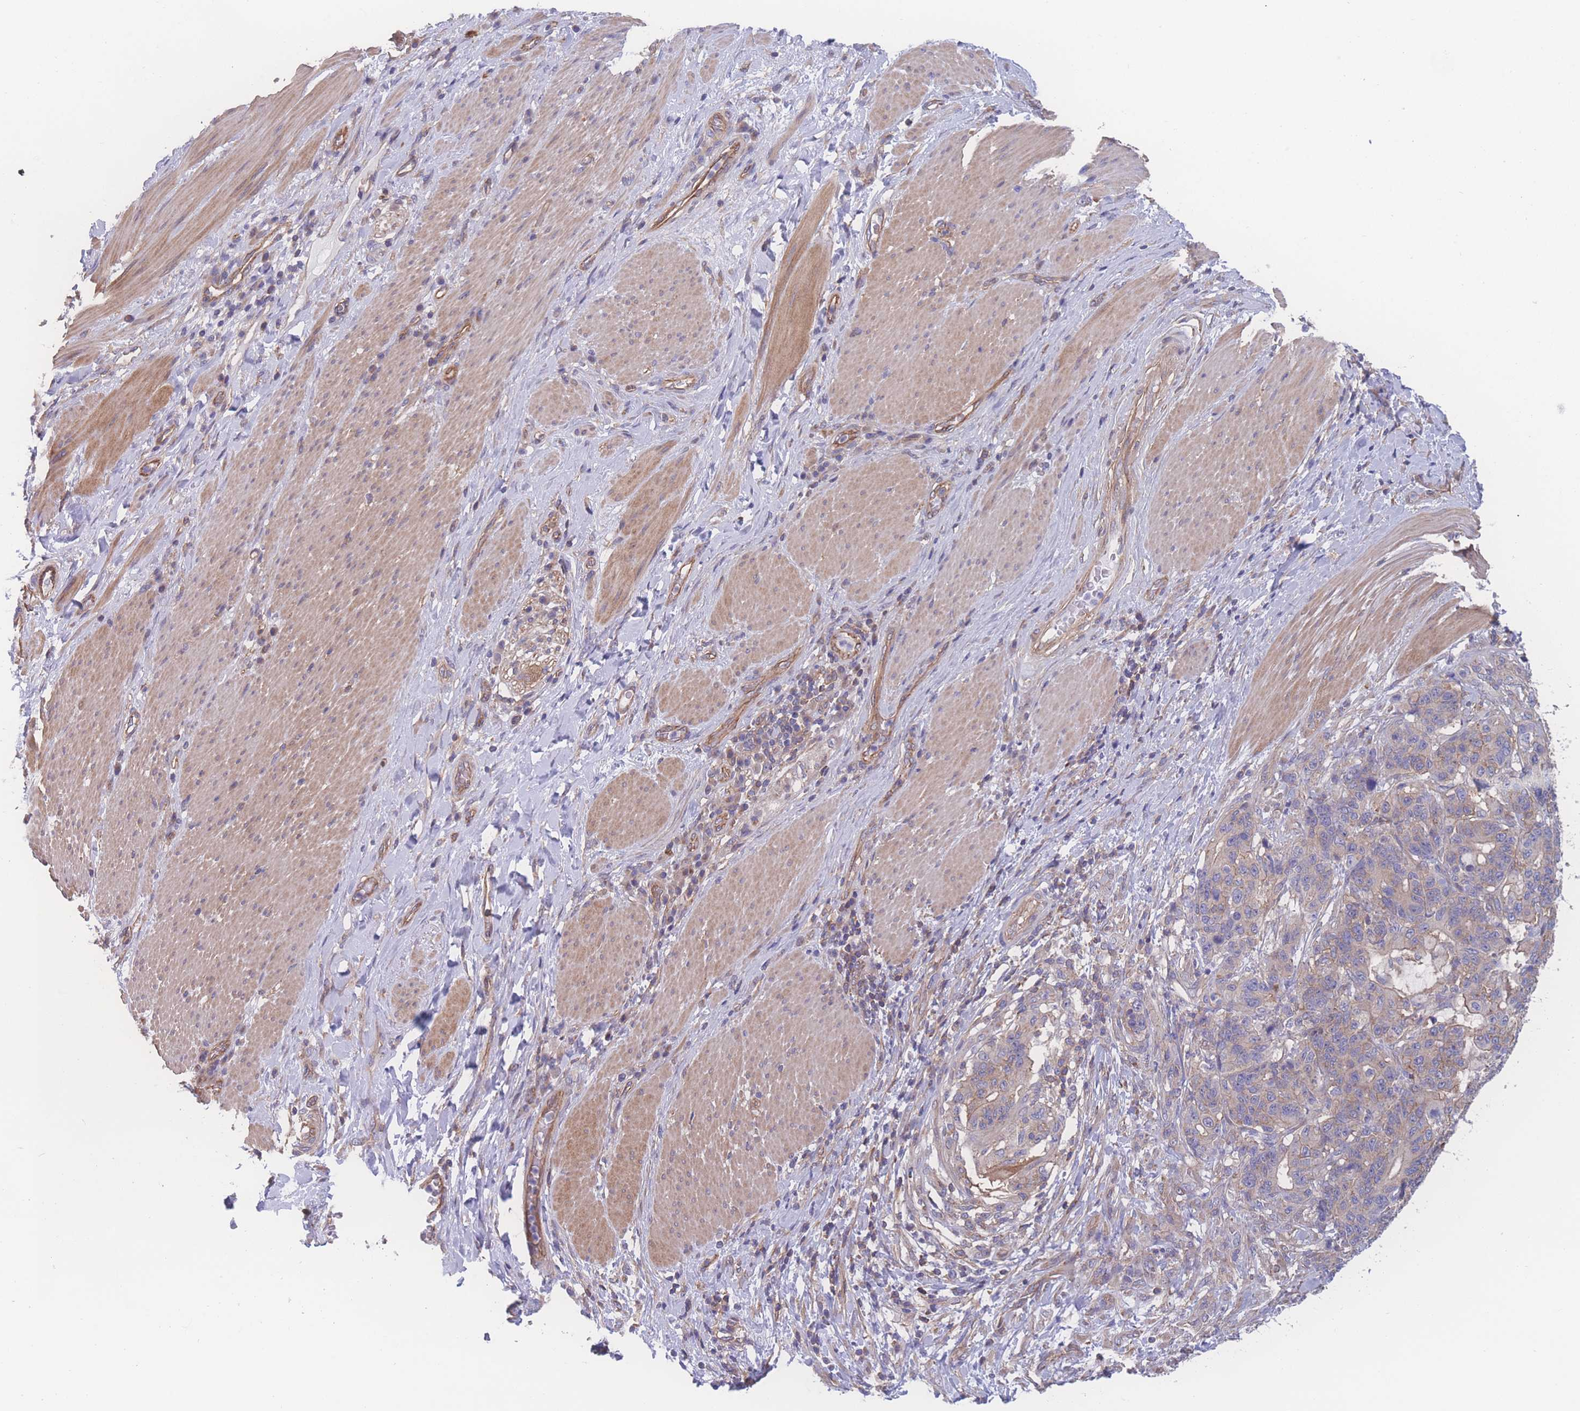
{"staining": {"intensity": "weak", "quantity": "25%-75%", "location": "cytoplasmic/membranous"}, "tissue": "stomach cancer", "cell_type": "Tumor cells", "image_type": "cancer", "snomed": [{"axis": "morphology", "description": "Normal tissue, NOS"}, {"axis": "morphology", "description": "Adenocarcinoma, NOS"}, {"axis": "topography", "description": "Stomach"}], "caption": "Immunohistochemistry (DAB (3,3'-diaminobenzidine)) staining of stomach cancer demonstrates weak cytoplasmic/membranous protein expression in approximately 25%-75% of tumor cells. (brown staining indicates protein expression, while blue staining denotes nuclei).", "gene": "CFAP97", "patient": {"sex": "female", "age": 64}}